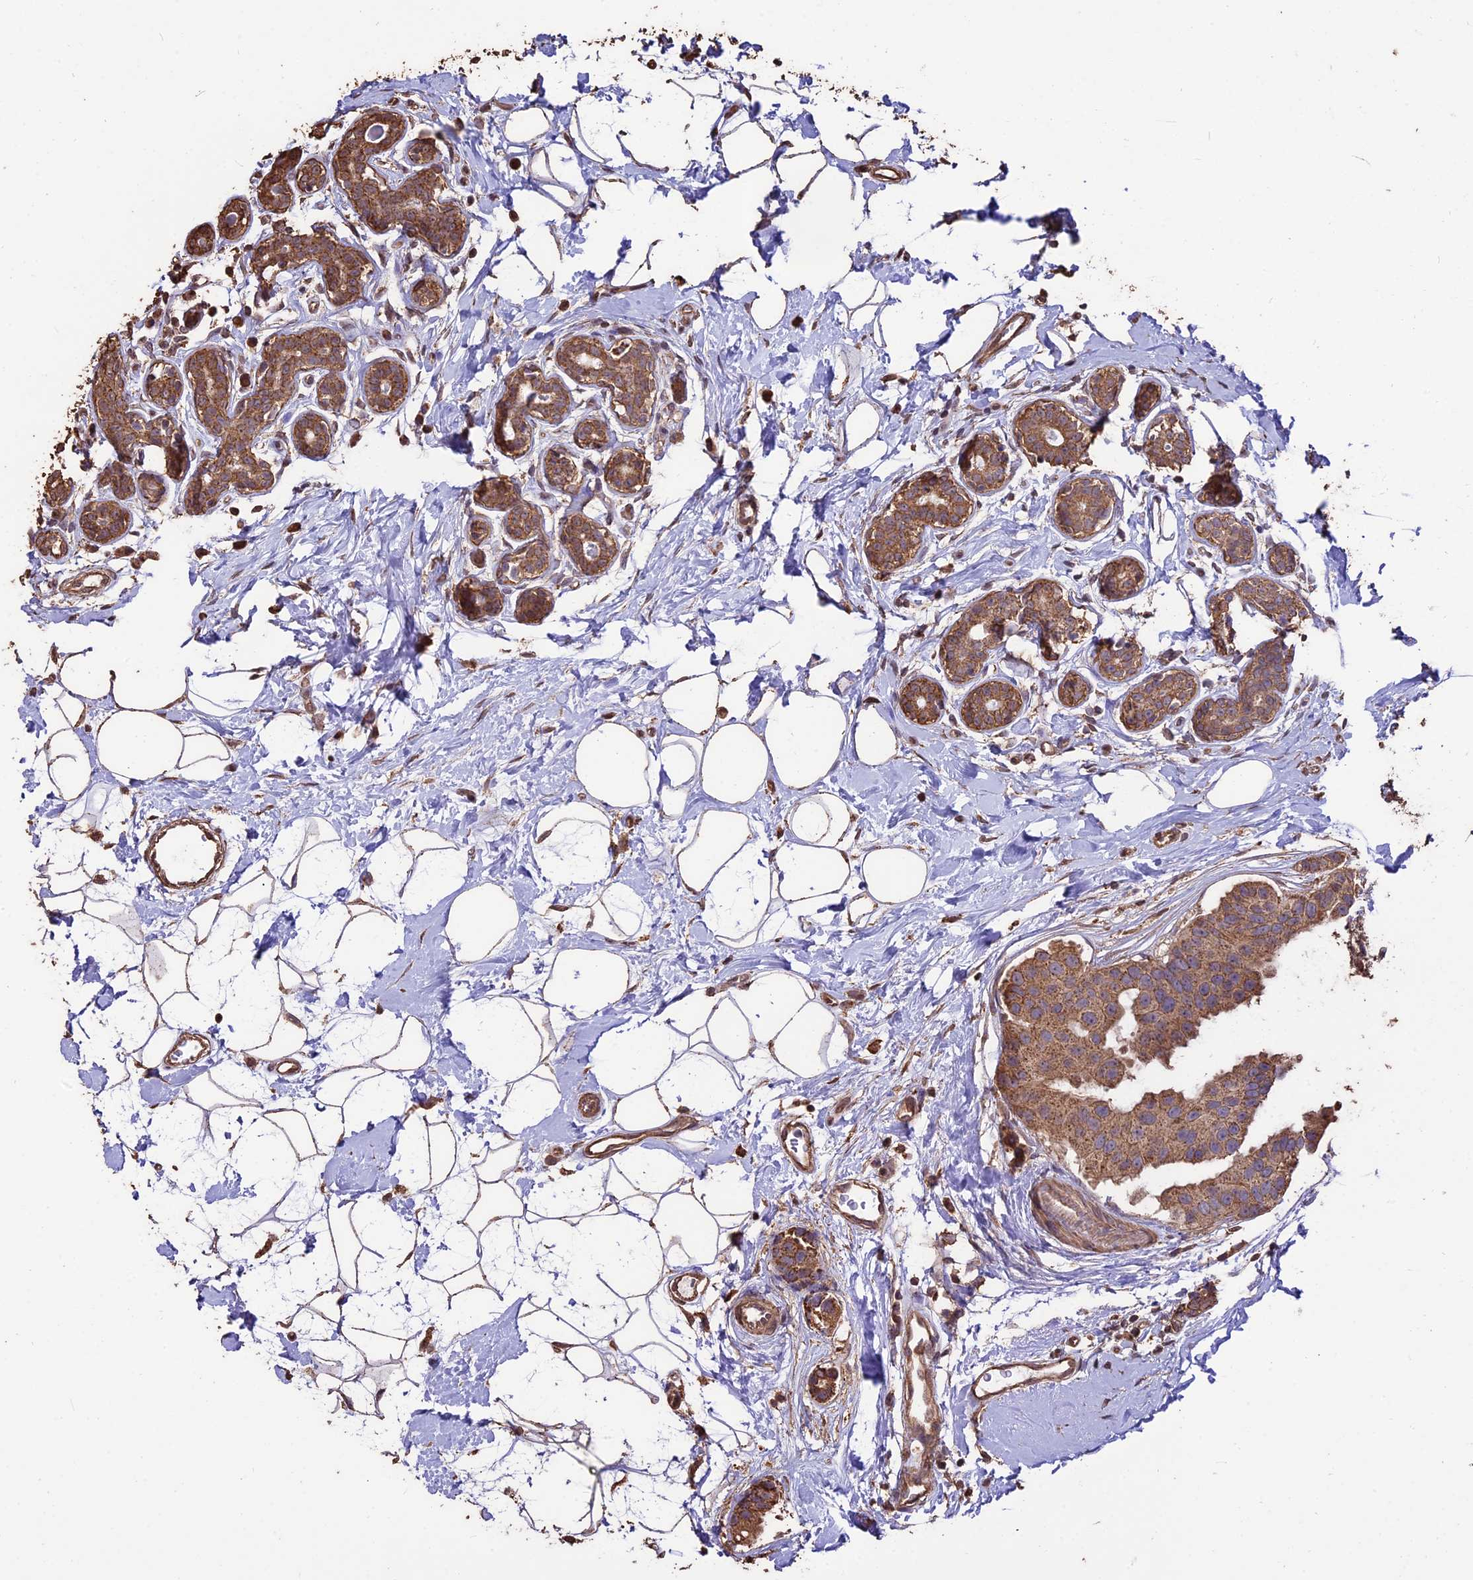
{"staining": {"intensity": "moderate", "quantity": ">75%", "location": "cytoplasmic/membranous"}, "tissue": "breast cancer", "cell_type": "Tumor cells", "image_type": "cancer", "snomed": [{"axis": "morphology", "description": "Normal tissue, NOS"}, {"axis": "morphology", "description": "Duct carcinoma"}, {"axis": "topography", "description": "Breast"}], "caption": "IHC photomicrograph of breast cancer (invasive ductal carcinoma) stained for a protein (brown), which displays medium levels of moderate cytoplasmic/membranous positivity in about >75% of tumor cells.", "gene": "PGPEP1L", "patient": {"sex": "female", "age": 39}}